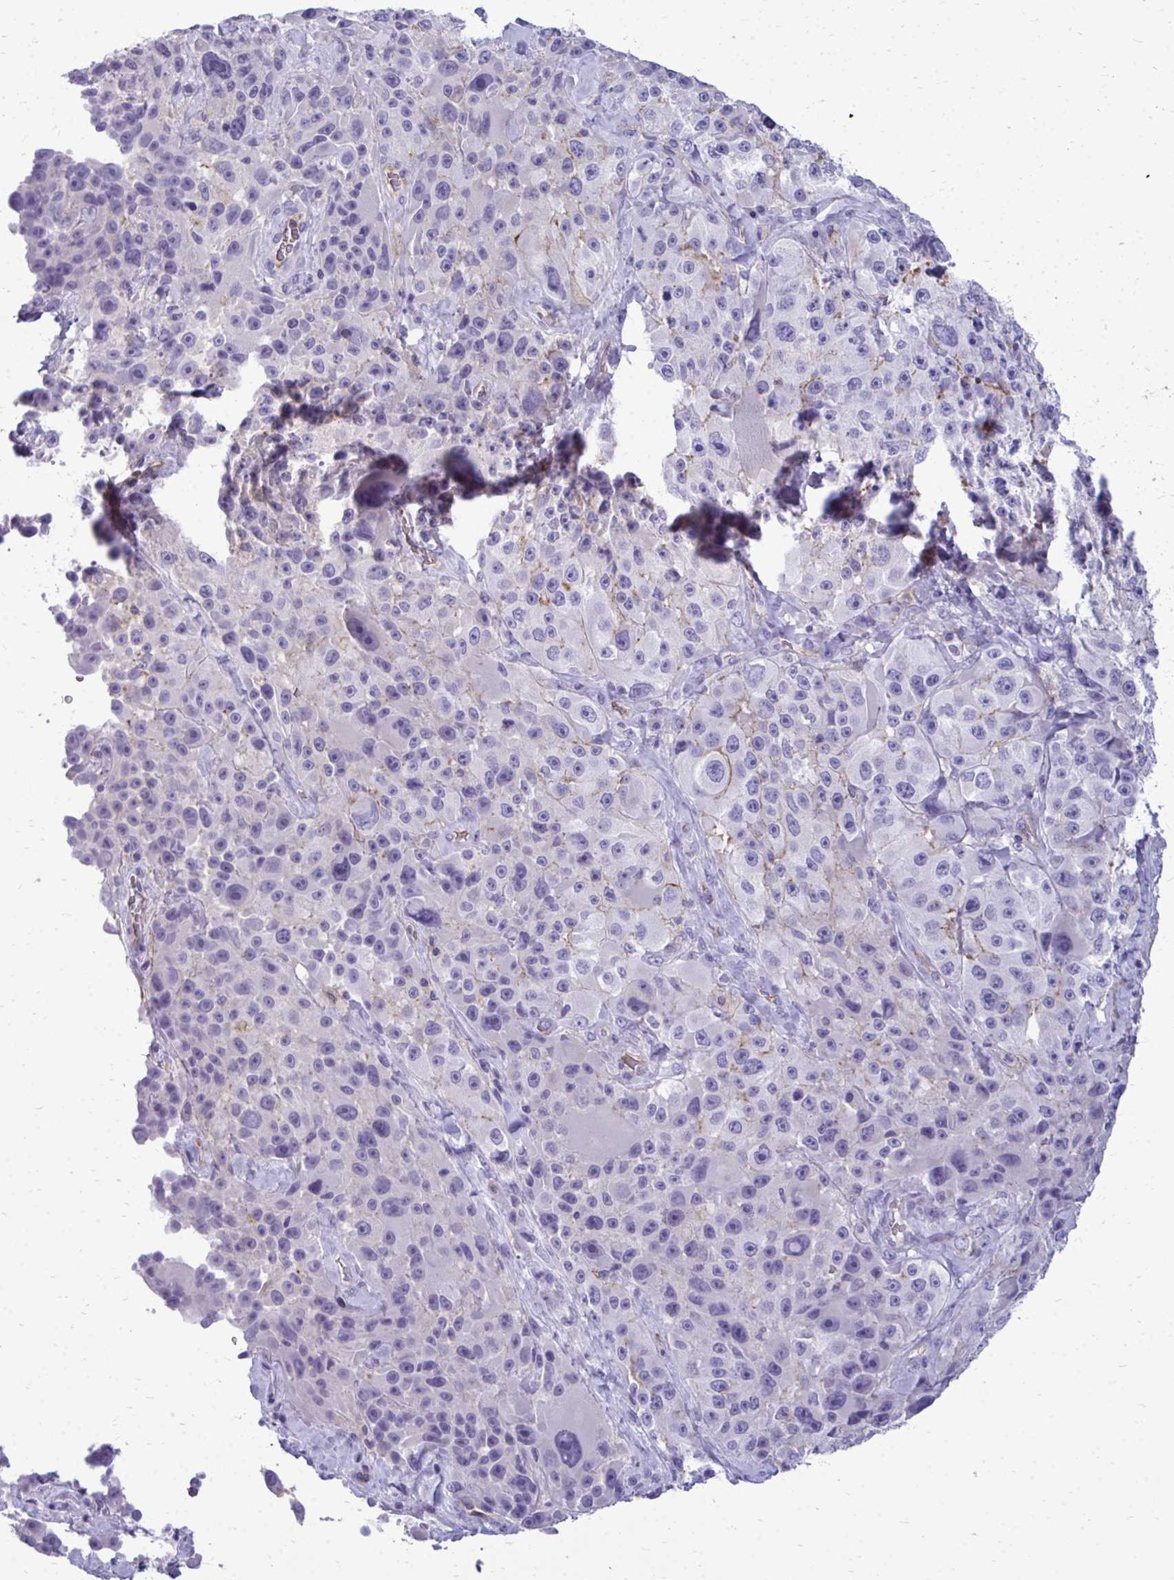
{"staining": {"intensity": "negative", "quantity": "none", "location": "none"}, "tissue": "melanoma", "cell_type": "Tumor cells", "image_type": "cancer", "snomed": [{"axis": "morphology", "description": "Malignant melanoma, Metastatic site"}, {"axis": "topography", "description": "Lymph node"}], "caption": "High magnification brightfield microscopy of malignant melanoma (metastatic site) stained with DAB (brown) and counterstained with hematoxylin (blue): tumor cells show no significant positivity. The staining is performed using DAB (3,3'-diaminobenzidine) brown chromogen with nuclei counter-stained in using hematoxylin.", "gene": "FABP3", "patient": {"sex": "male", "age": 62}}